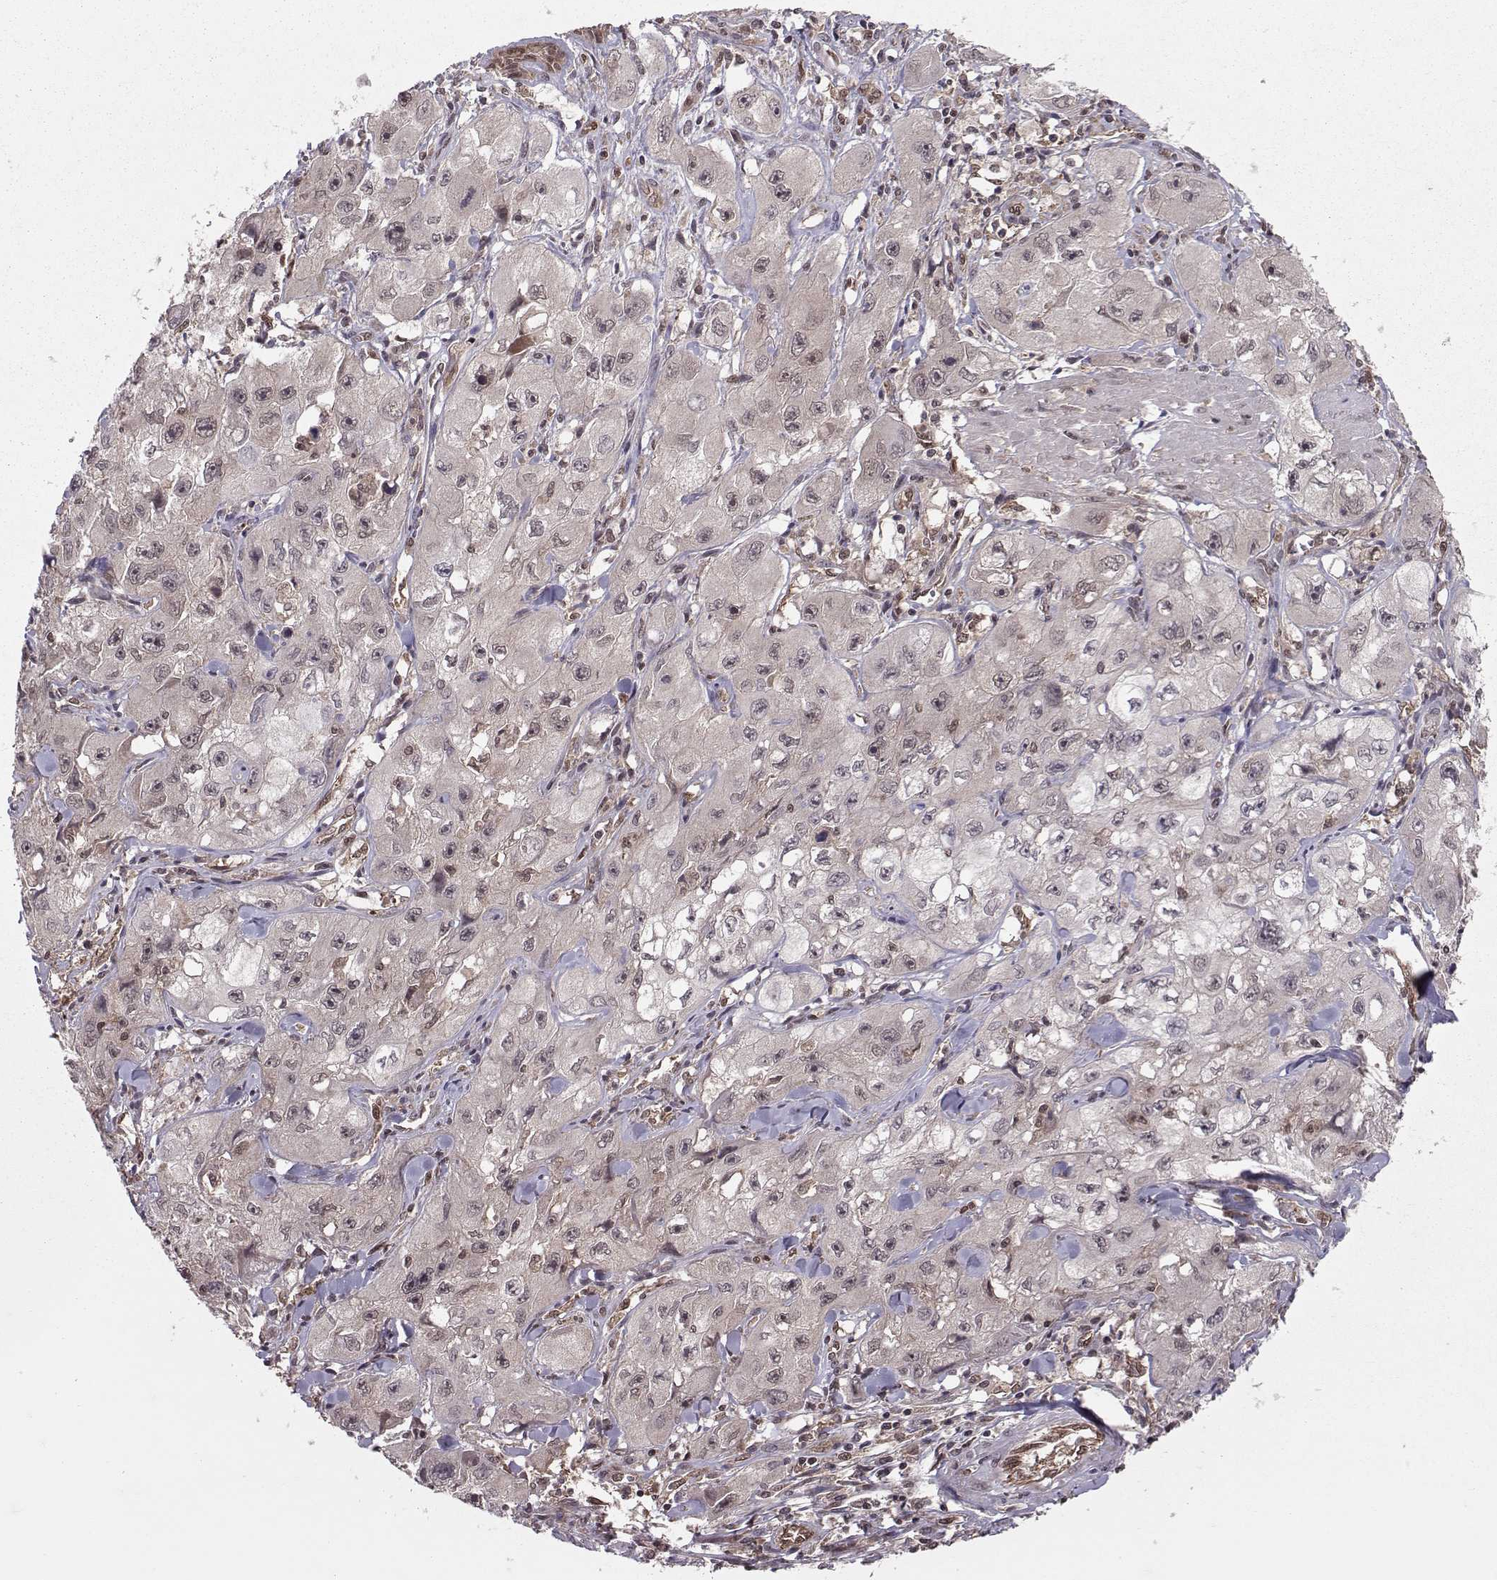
{"staining": {"intensity": "negative", "quantity": "none", "location": "none"}, "tissue": "skin cancer", "cell_type": "Tumor cells", "image_type": "cancer", "snomed": [{"axis": "morphology", "description": "Squamous cell carcinoma, NOS"}, {"axis": "topography", "description": "Skin"}, {"axis": "topography", "description": "Subcutis"}], "caption": "Histopathology image shows no significant protein expression in tumor cells of squamous cell carcinoma (skin).", "gene": "PPP2R2A", "patient": {"sex": "male", "age": 73}}